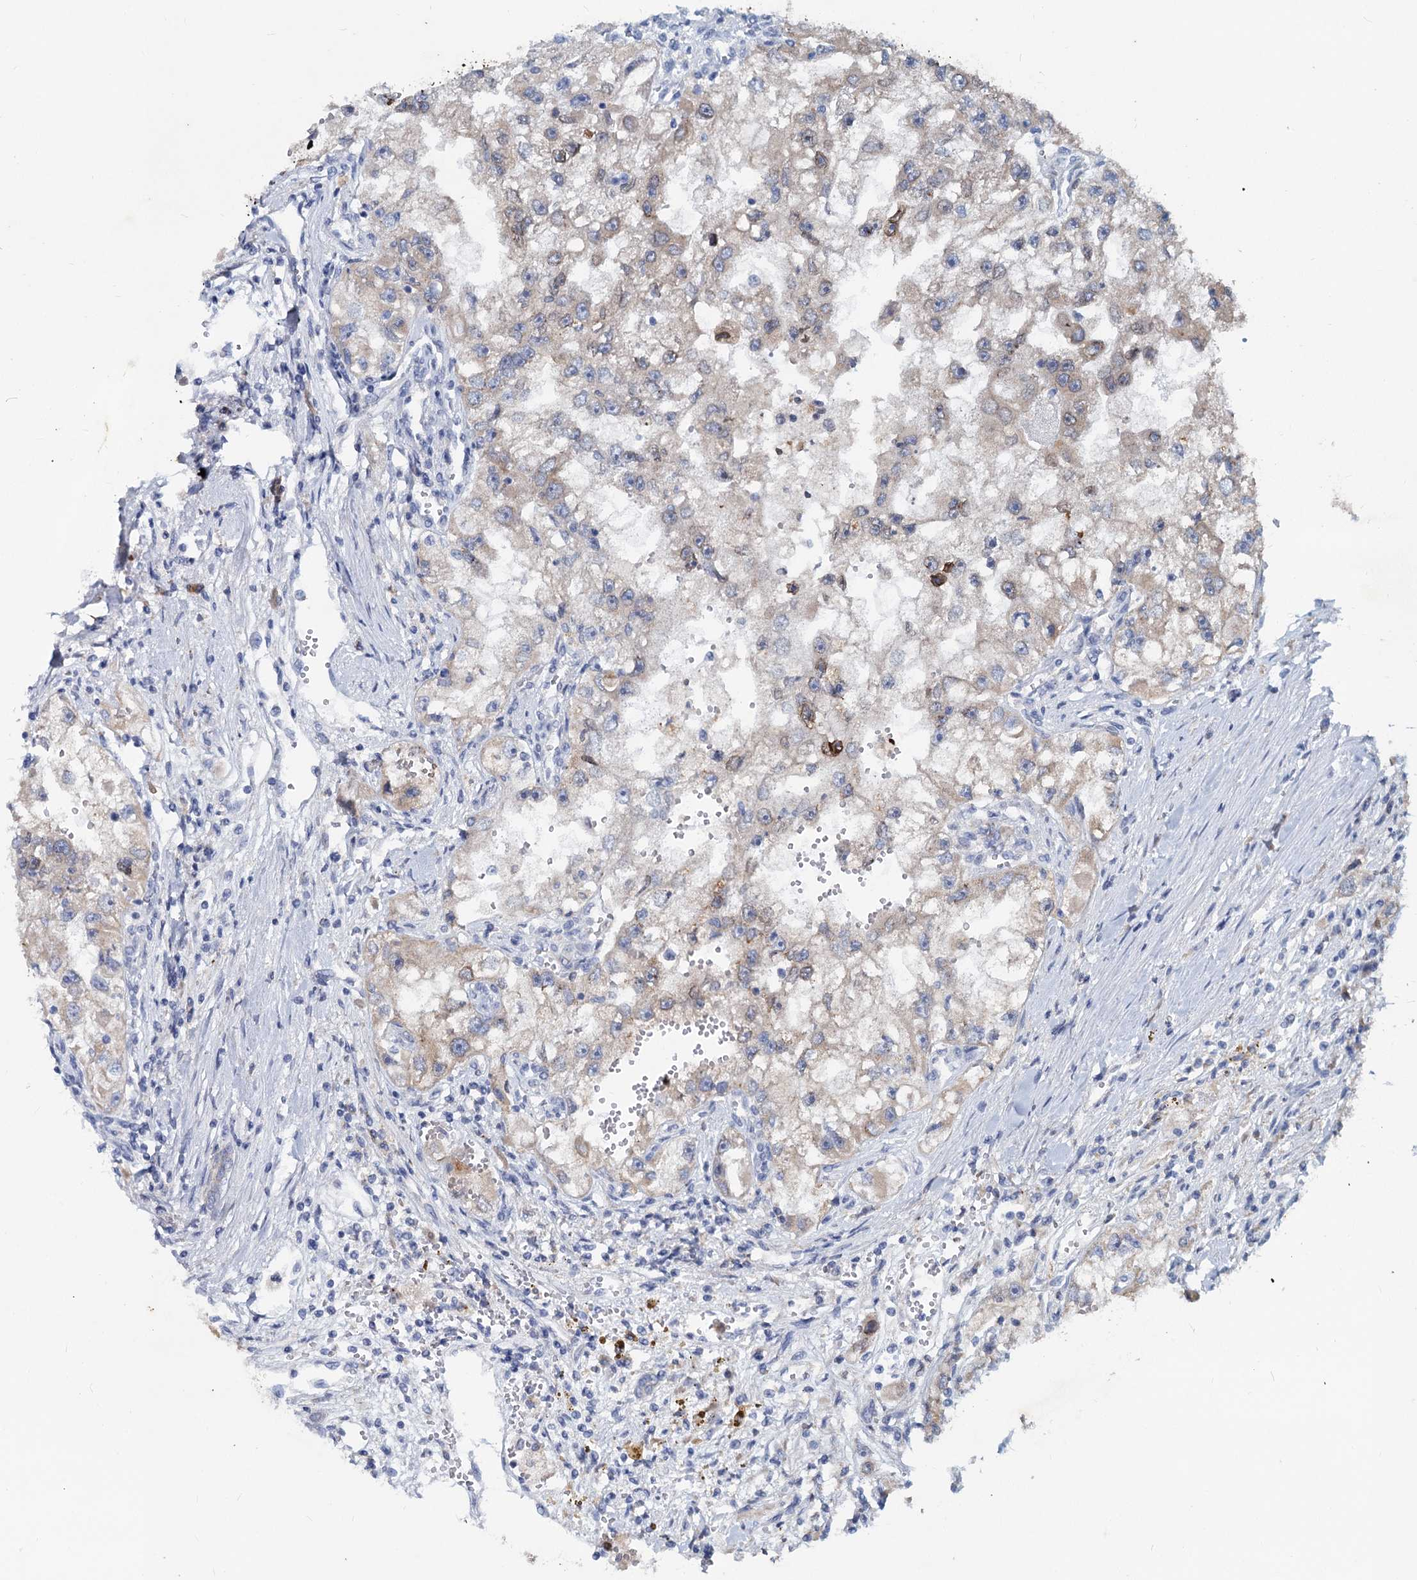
{"staining": {"intensity": "weak", "quantity": "<25%", "location": "cytoplasmic/membranous"}, "tissue": "renal cancer", "cell_type": "Tumor cells", "image_type": "cancer", "snomed": [{"axis": "morphology", "description": "Adenocarcinoma, NOS"}, {"axis": "topography", "description": "Kidney"}], "caption": "There is no significant expression in tumor cells of renal cancer.", "gene": "TMX2", "patient": {"sex": "male", "age": 63}}